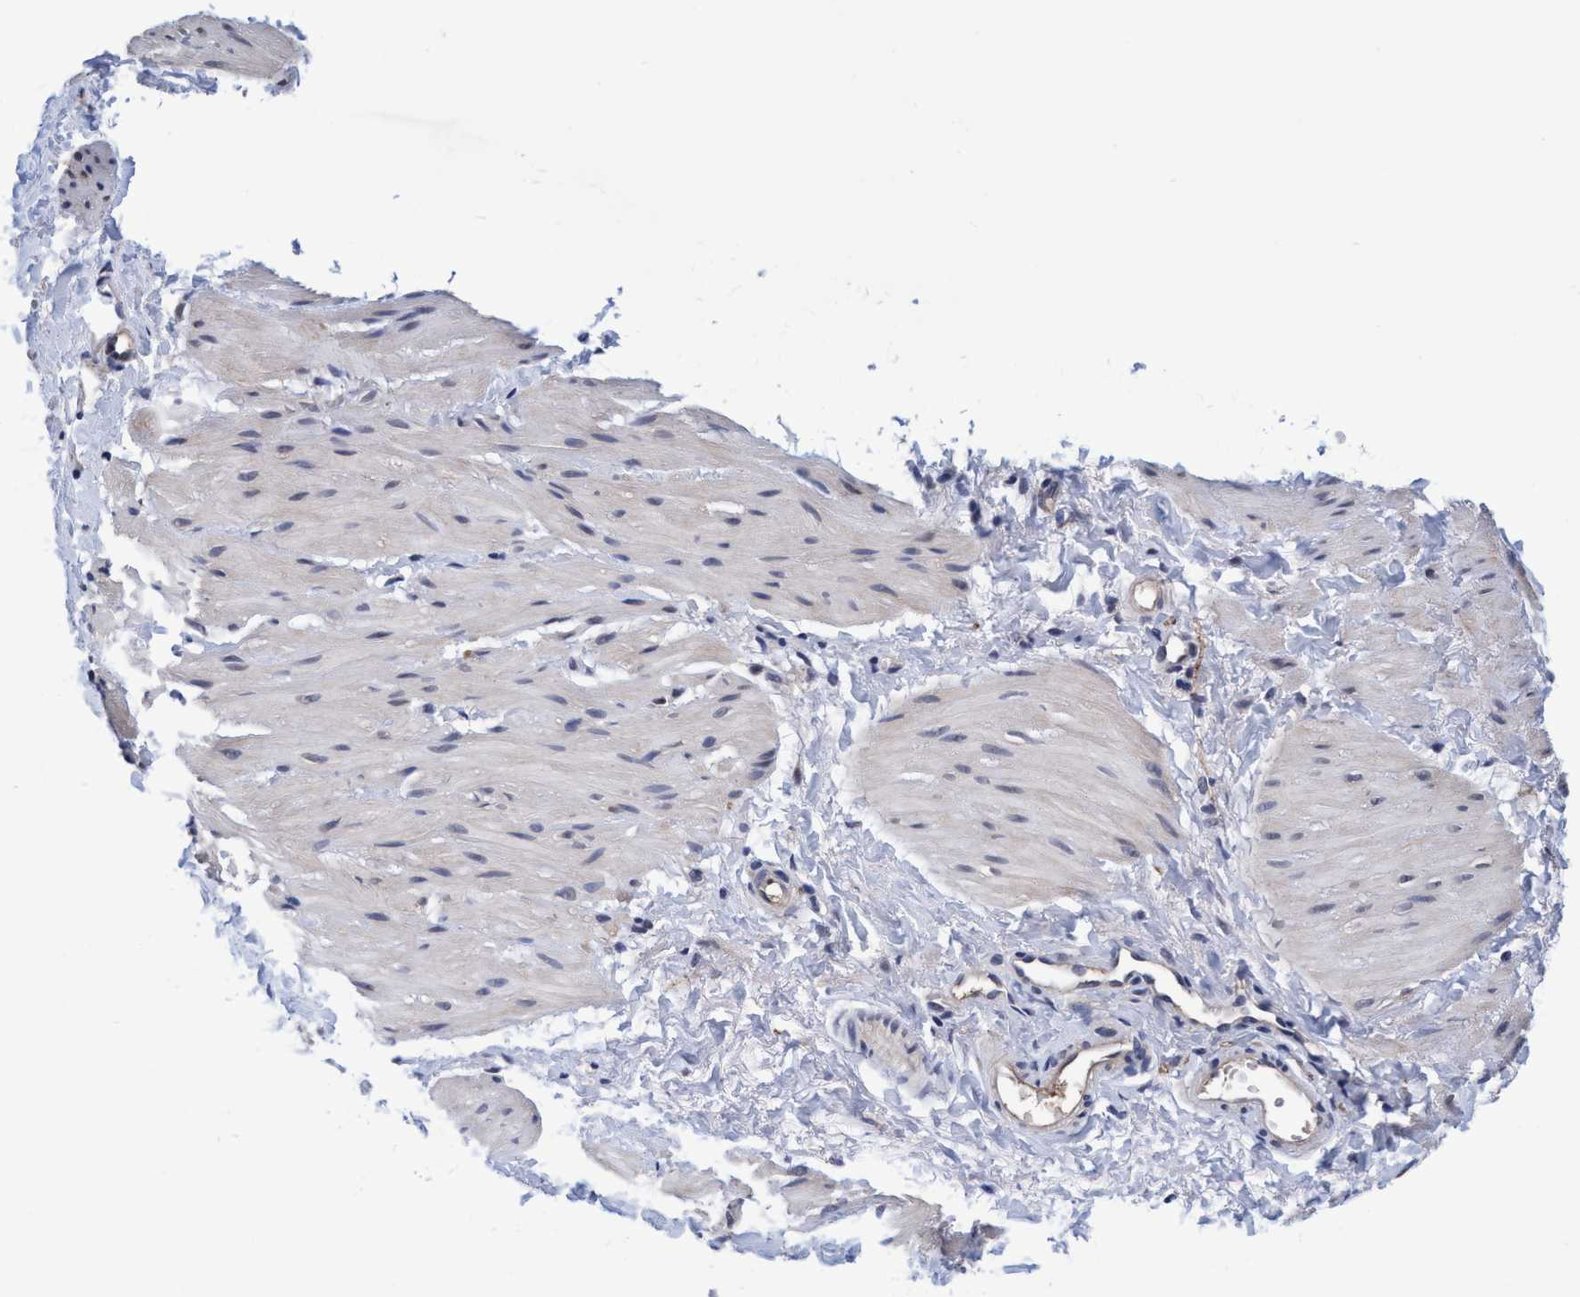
{"staining": {"intensity": "negative", "quantity": "none", "location": "none"}, "tissue": "smooth muscle", "cell_type": "Smooth muscle cells", "image_type": "normal", "snomed": [{"axis": "morphology", "description": "Normal tissue, NOS"}, {"axis": "topography", "description": "Smooth muscle"}], "caption": "This is an IHC image of normal smooth muscle. There is no staining in smooth muscle cells.", "gene": "PSMD12", "patient": {"sex": "male", "age": 16}}